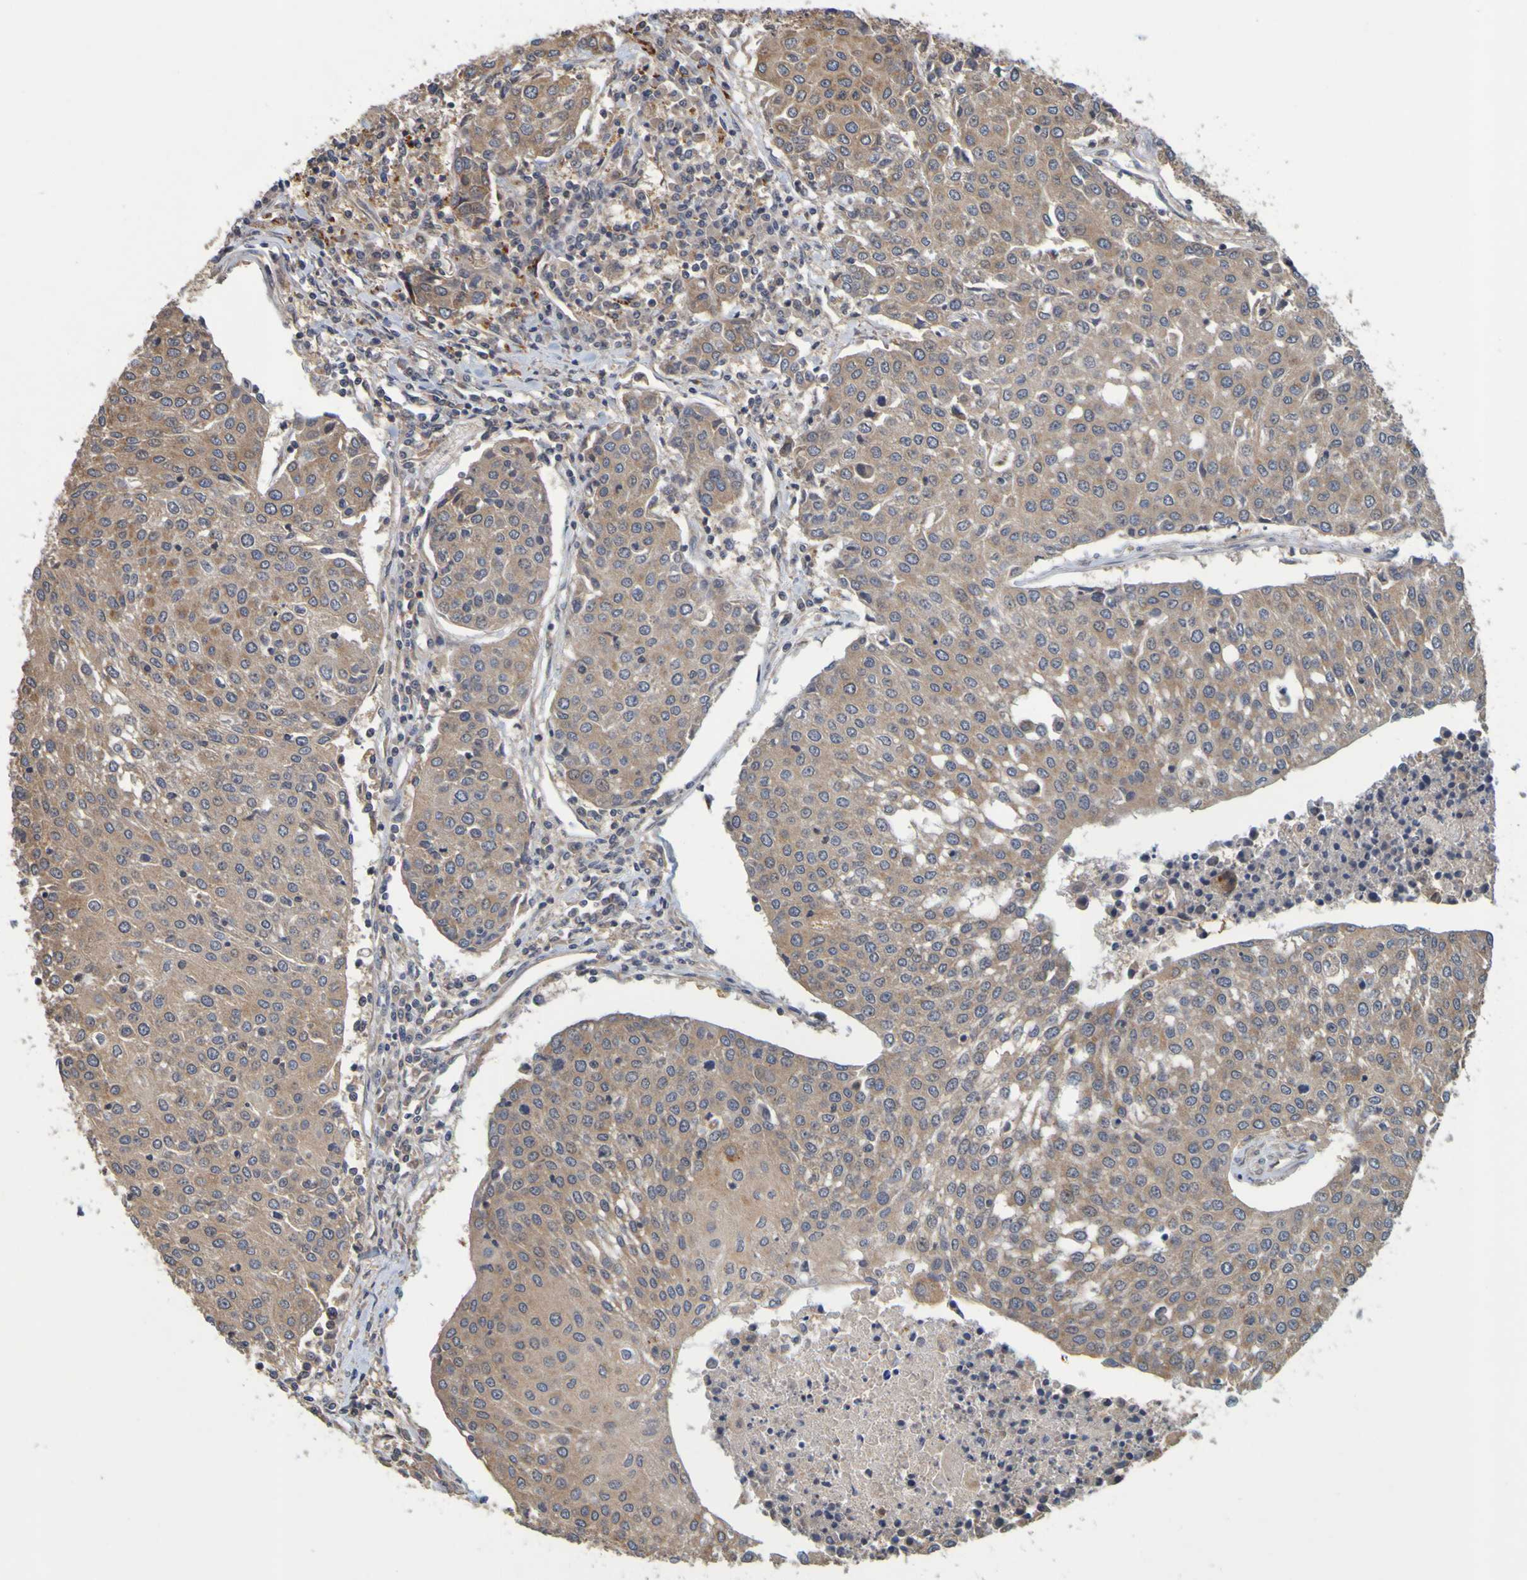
{"staining": {"intensity": "moderate", "quantity": "<25%", "location": "cytoplasmic/membranous"}, "tissue": "urothelial cancer", "cell_type": "Tumor cells", "image_type": "cancer", "snomed": [{"axis": "morphology", "description": "Urothelial carcinoma, High grade"}, {"axis": "topography", "description": "Urinary bladder"}], "caption": "Tumor cells demonstrate moderate cytoplasmic/membranous staining in approximately <25% of cells in high-grade urothelial carcinoma.", "gene": "OCRL", "patient": {"sex": "female", "age": 85}}